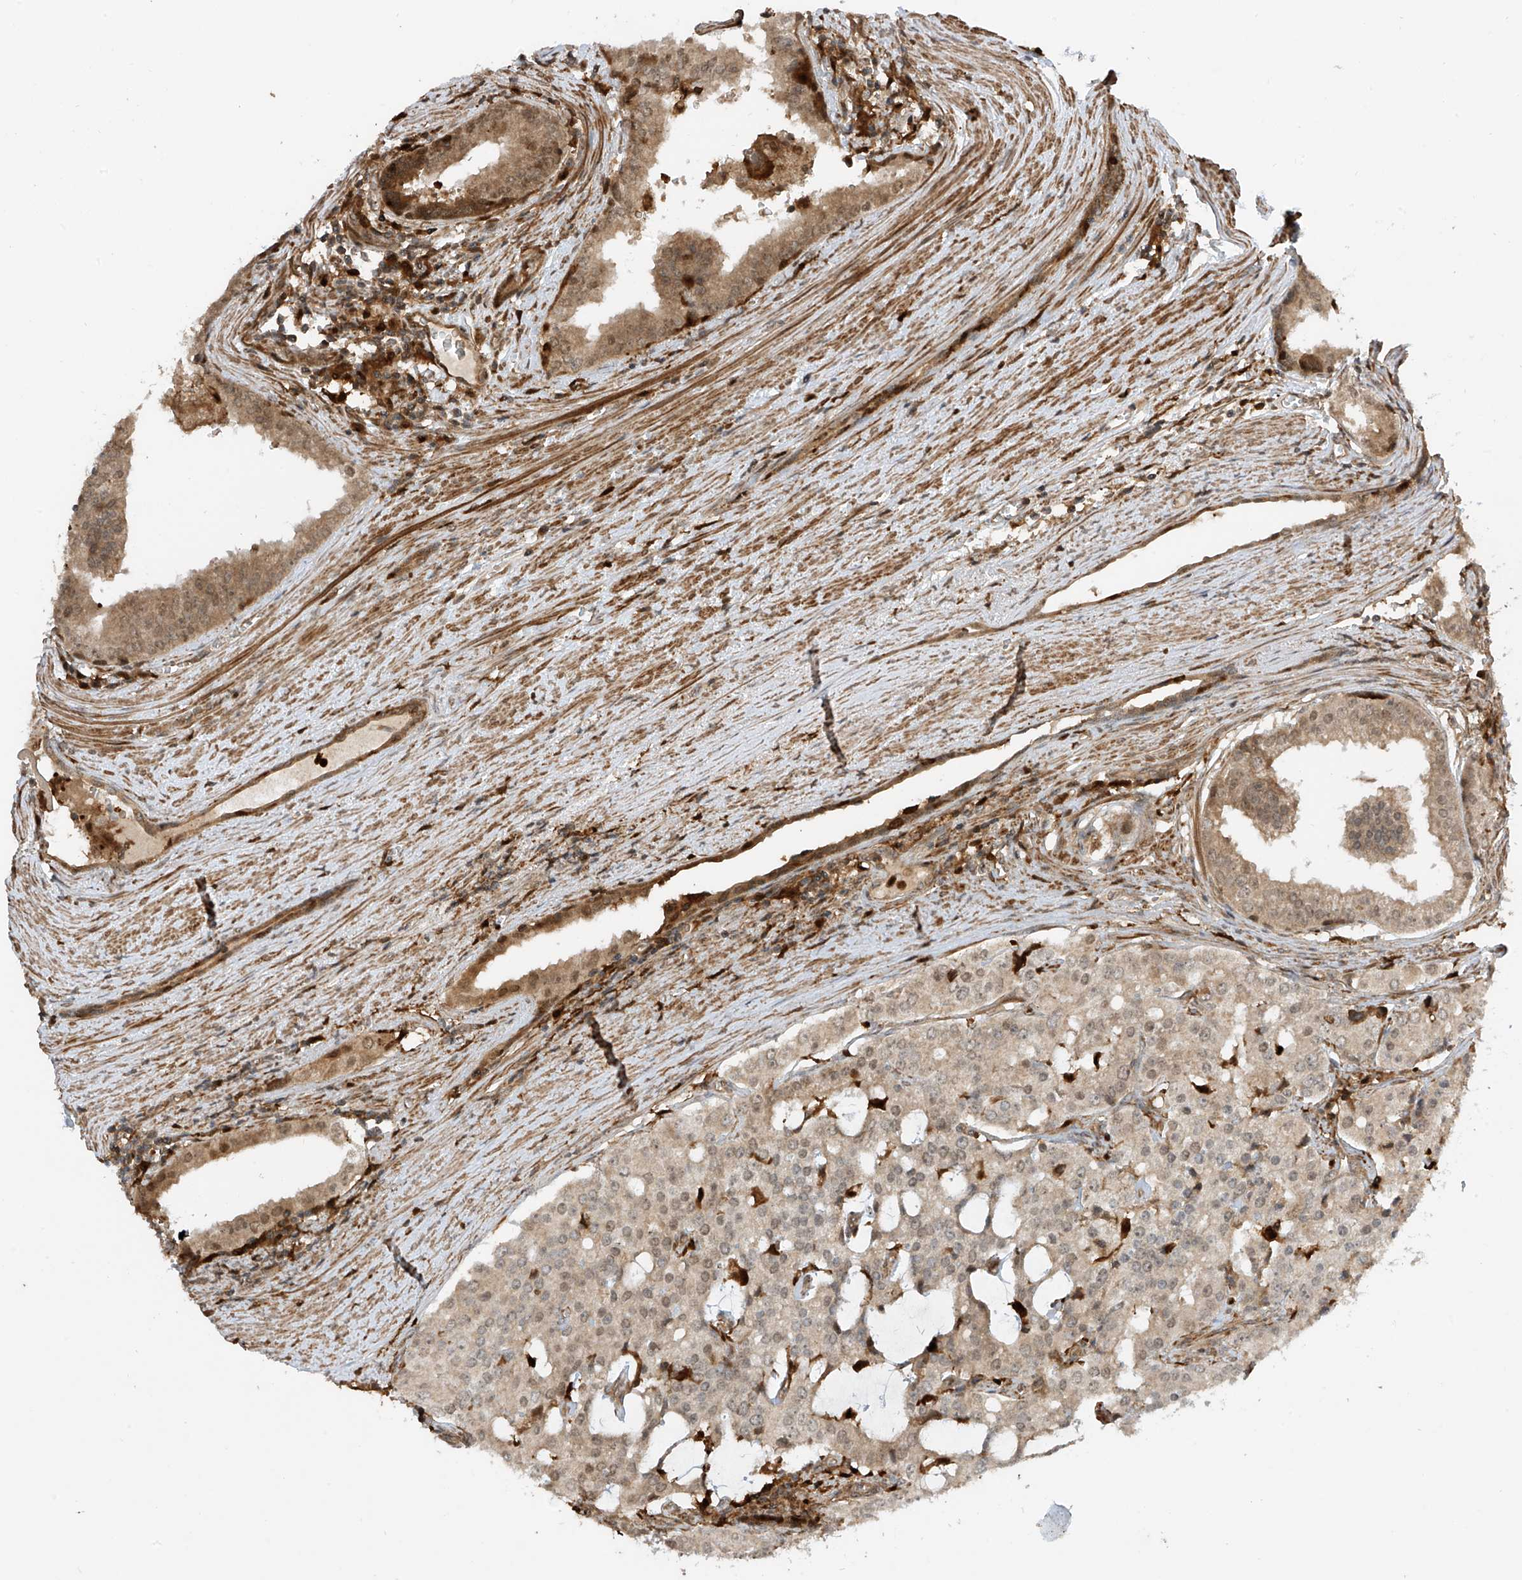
{"staining": {"intensity": "weak", "quantity": "25%-75%", "location": "cytoplasmic/membranous,nuclear"}, "tissue": "prostate cancer", "cell_type": "Tumor cells", "image_type": "cancer", "snomed": [{"axis": "morphology", "description": "Adenocarcinoma, High grade"}, {"axis": "topography", "description": "Prostate"}], "caption": "Tumor cells display low levels of weak cytoplasmic/membranous and nuclear expression in about 25%-75% of cells in prostate high-grade adenocarcinoma. (Brightfield microscopy of DAB IHC at high magnification).", "gene": "ATAD2B", "patient": {"sex": "male", "age": 68}}